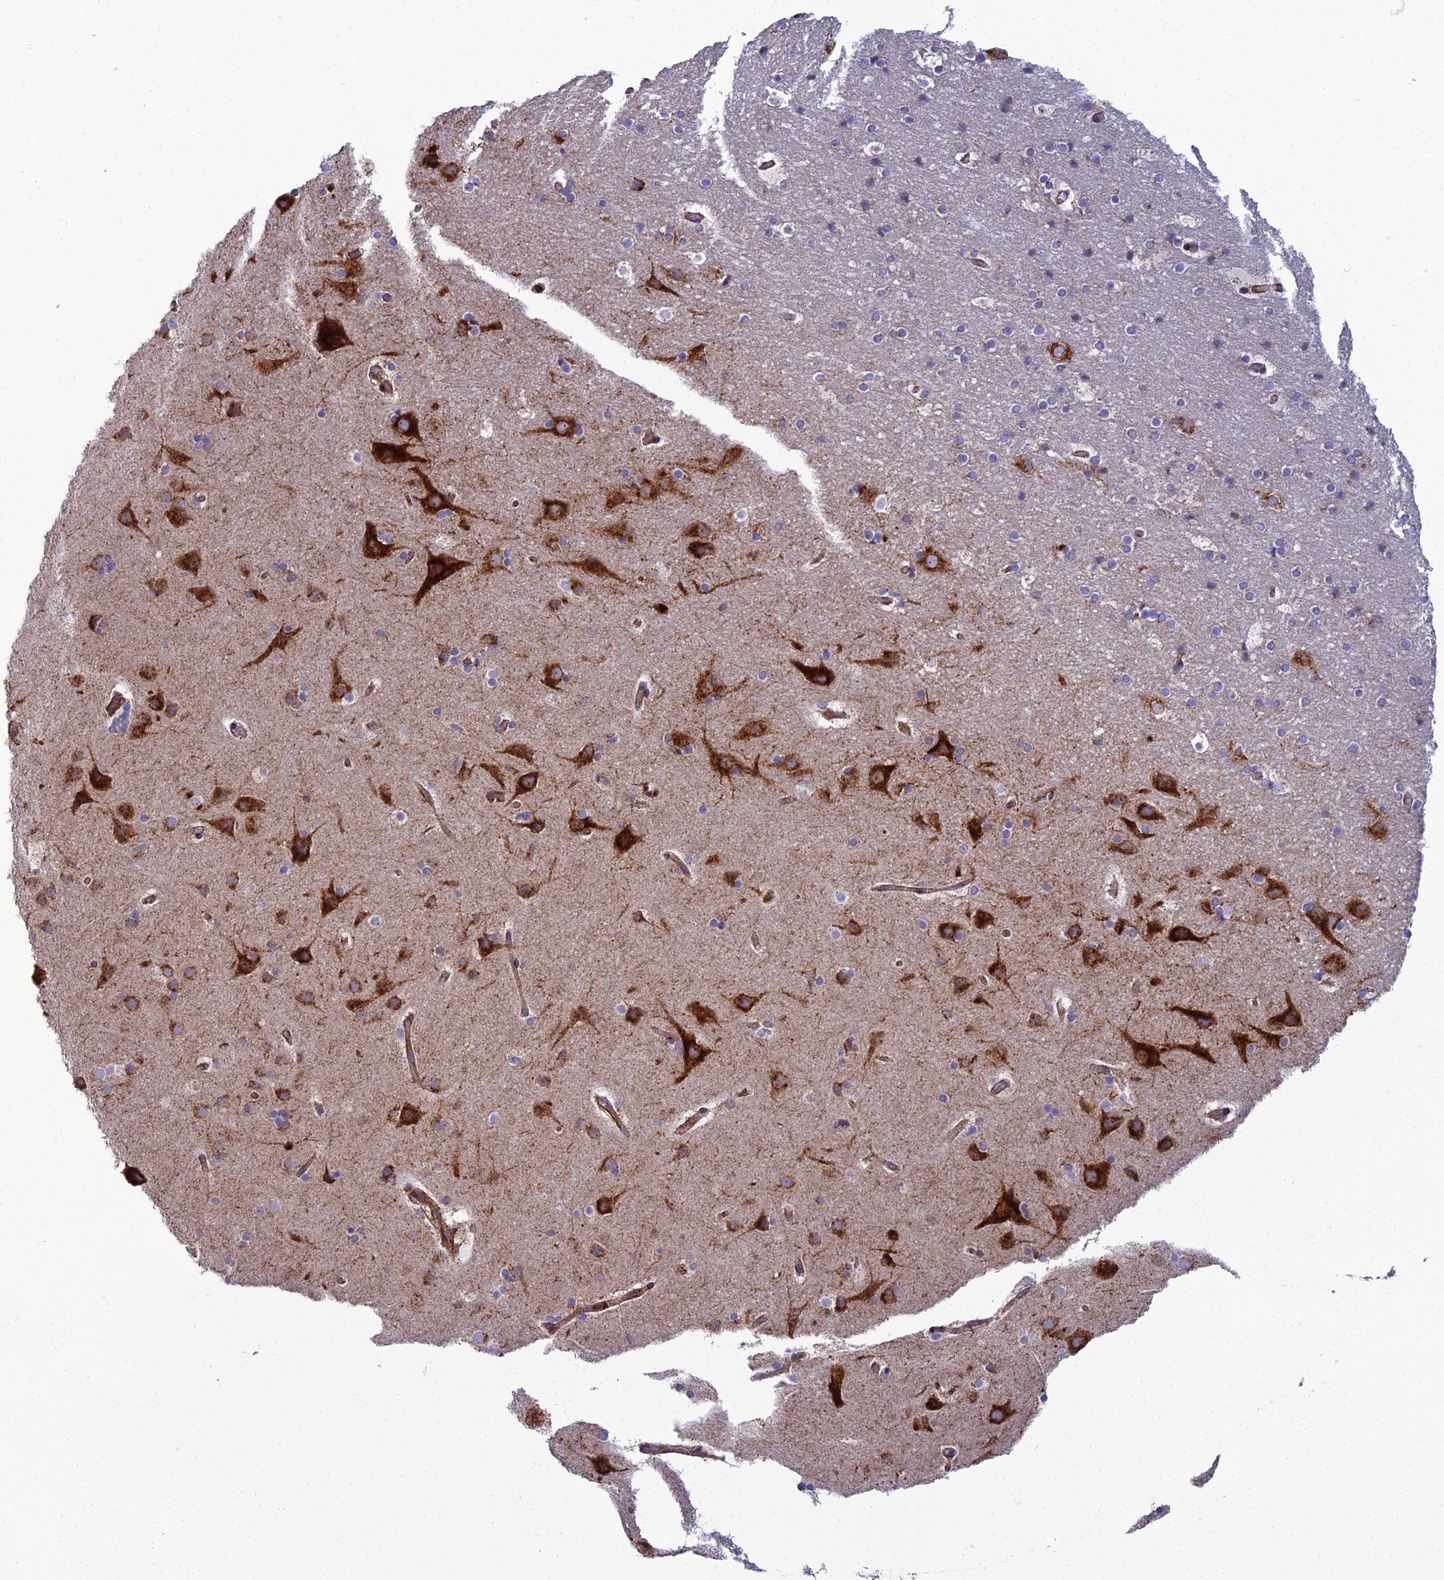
{"staining": {"intensity": "moderate", "quantity": ">75%", "location": "cytoplasmic/membranous"}, "tissue": "cerebral cortex", "cell_type": "Endothelial cells", "image_type": "normal", "snomed": [{"axis": "morphology", "description": "Normal tissue, NOS"}, {"axis": "topography", "description": "Cerebral cortex"}], "caption": "A histopathology image showing moderate cytoplasmic/membranous positivity in approximately >75% of endothelial cells in benign cerebral cortex, as visualized by brown immunohistochemical staining.", "gene": "LNPEP", "patient": {"sex": "male", "age": 57}}